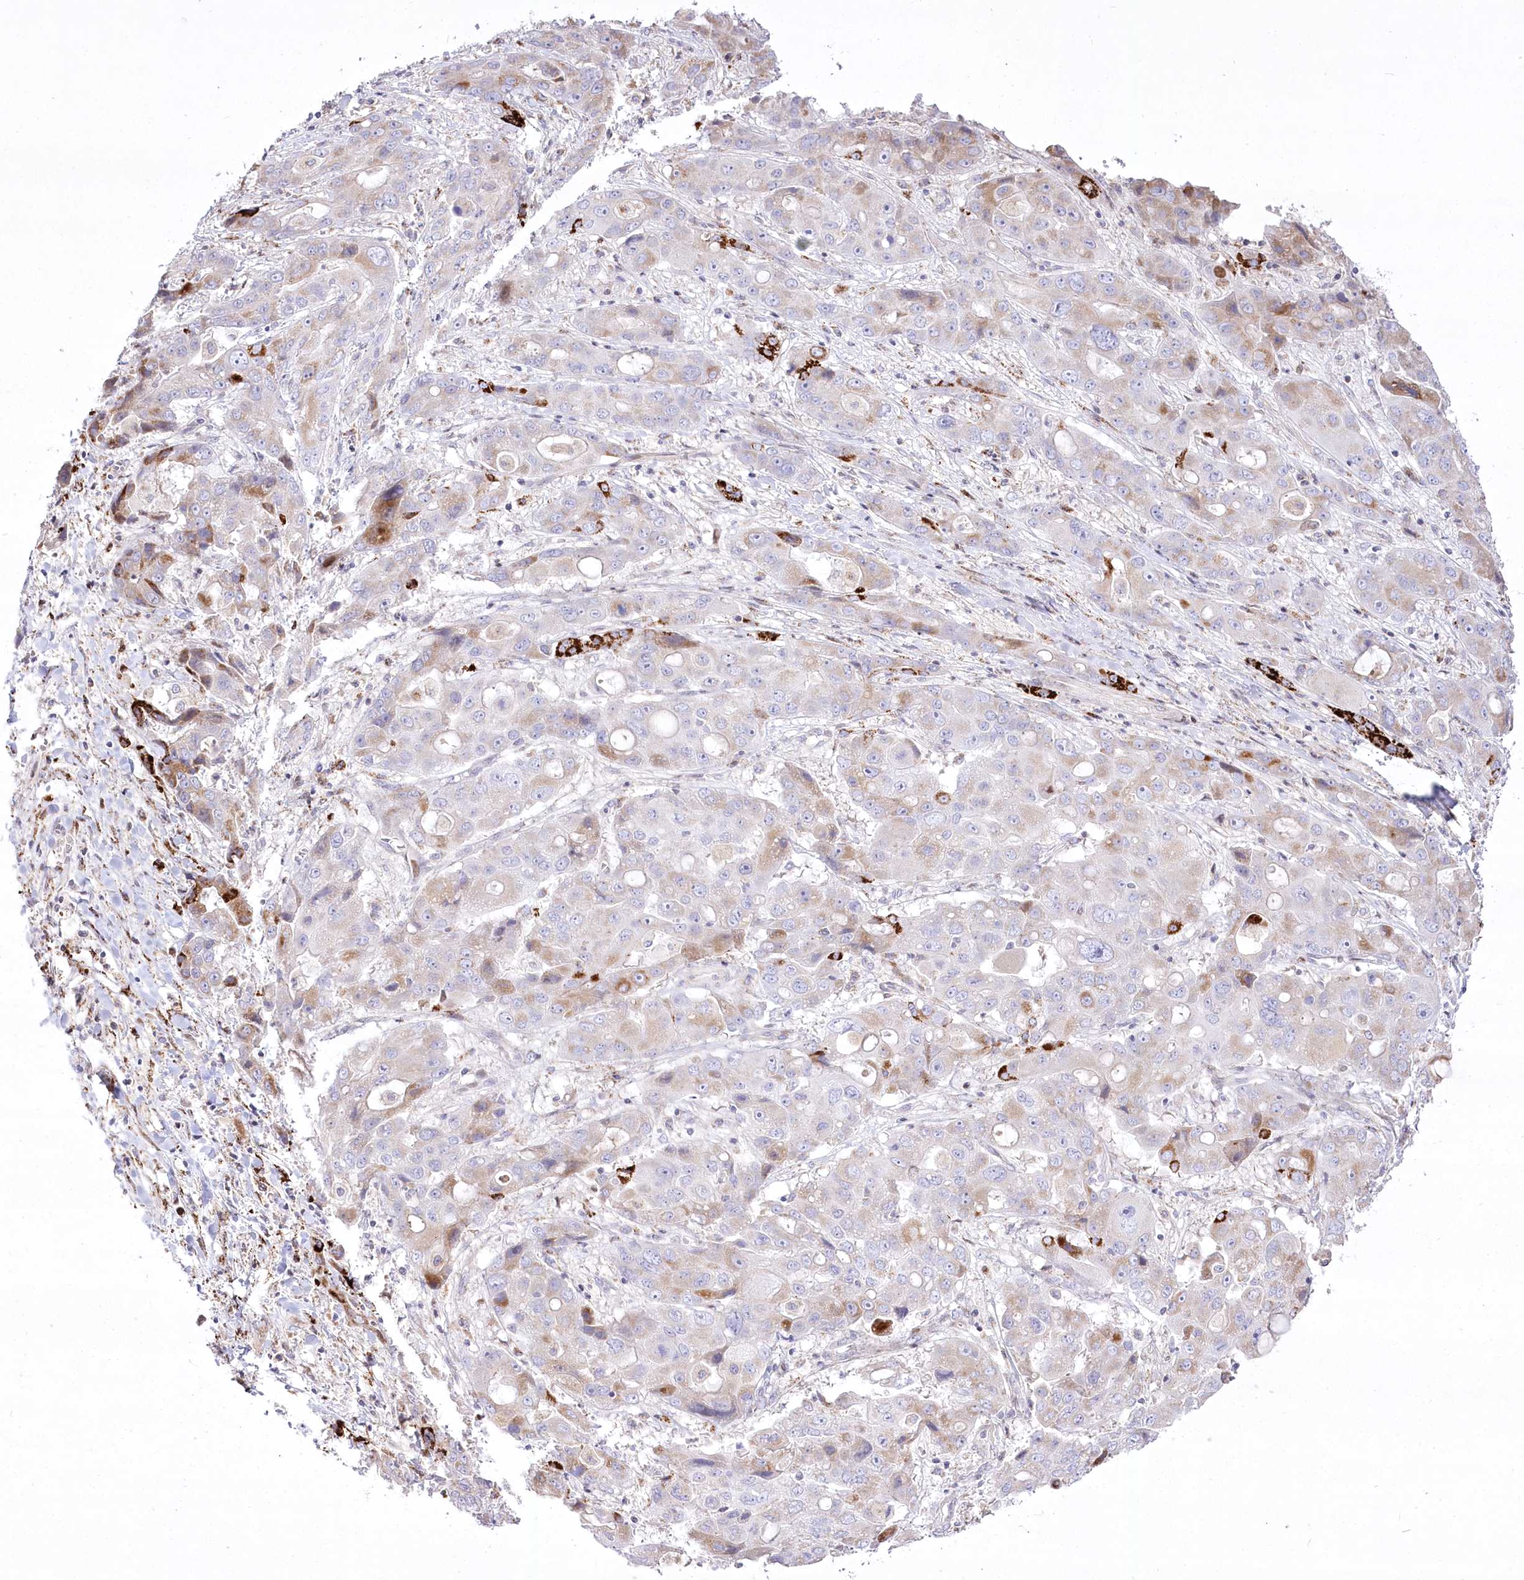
{"staining": {"intensity": "moderate", "quantity": "<25%", "location": "cytoplasmic/membranous"}, "tissue": "liver cancer", "cell_type": "Tumor cells", "image_type": "cancer", "snomed": [{"axis": "morphology", "description": "Cholangiocarcinoma"}, {"axis": "topography", "description": "Liver"}], "caption": "This image displays IHC staining of cholangiocarcinoma (liver), with low moderate cytoplasmic/membranous expression in about <25% of tumor cells.", "gene": "CEP164", "patient": {"sex": "male", "age": 67}}